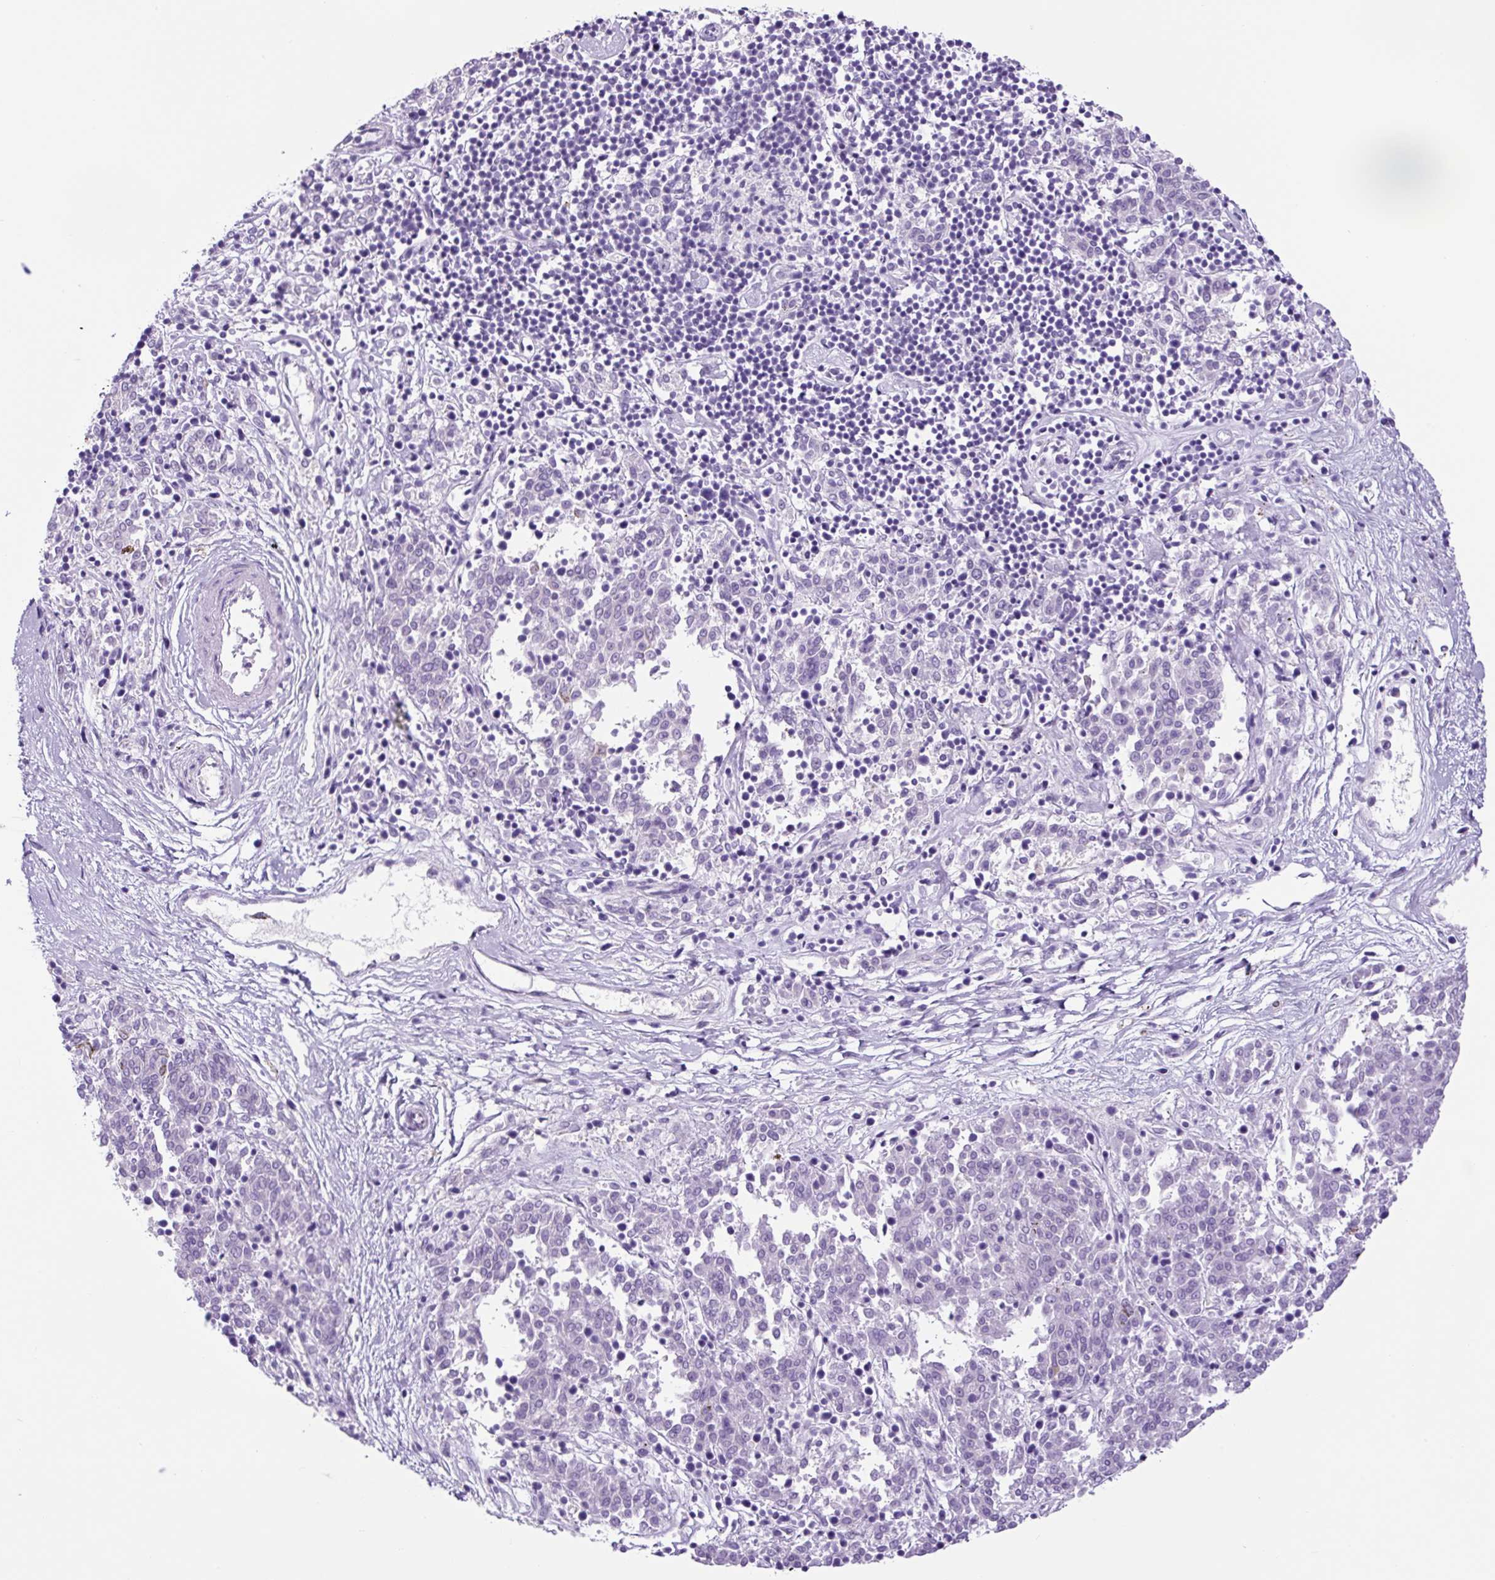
{"staining": {"intensity": "negative", "quantity": "none", "location": "none"}, "tissue": "melanoma", "cell_type": "Tumor cells", "image_type": "cancer", "snomed": [{"axis": "morphology", "description": "Malignant melanoma, NOS"}, {"axis": "topography", "description": "Skin"}], "caption": "Tumor cells are negative for protein expression in human malignant melanoma.", "gene": "GORASP1", "patient": {"sex": "female", "age": 72}}